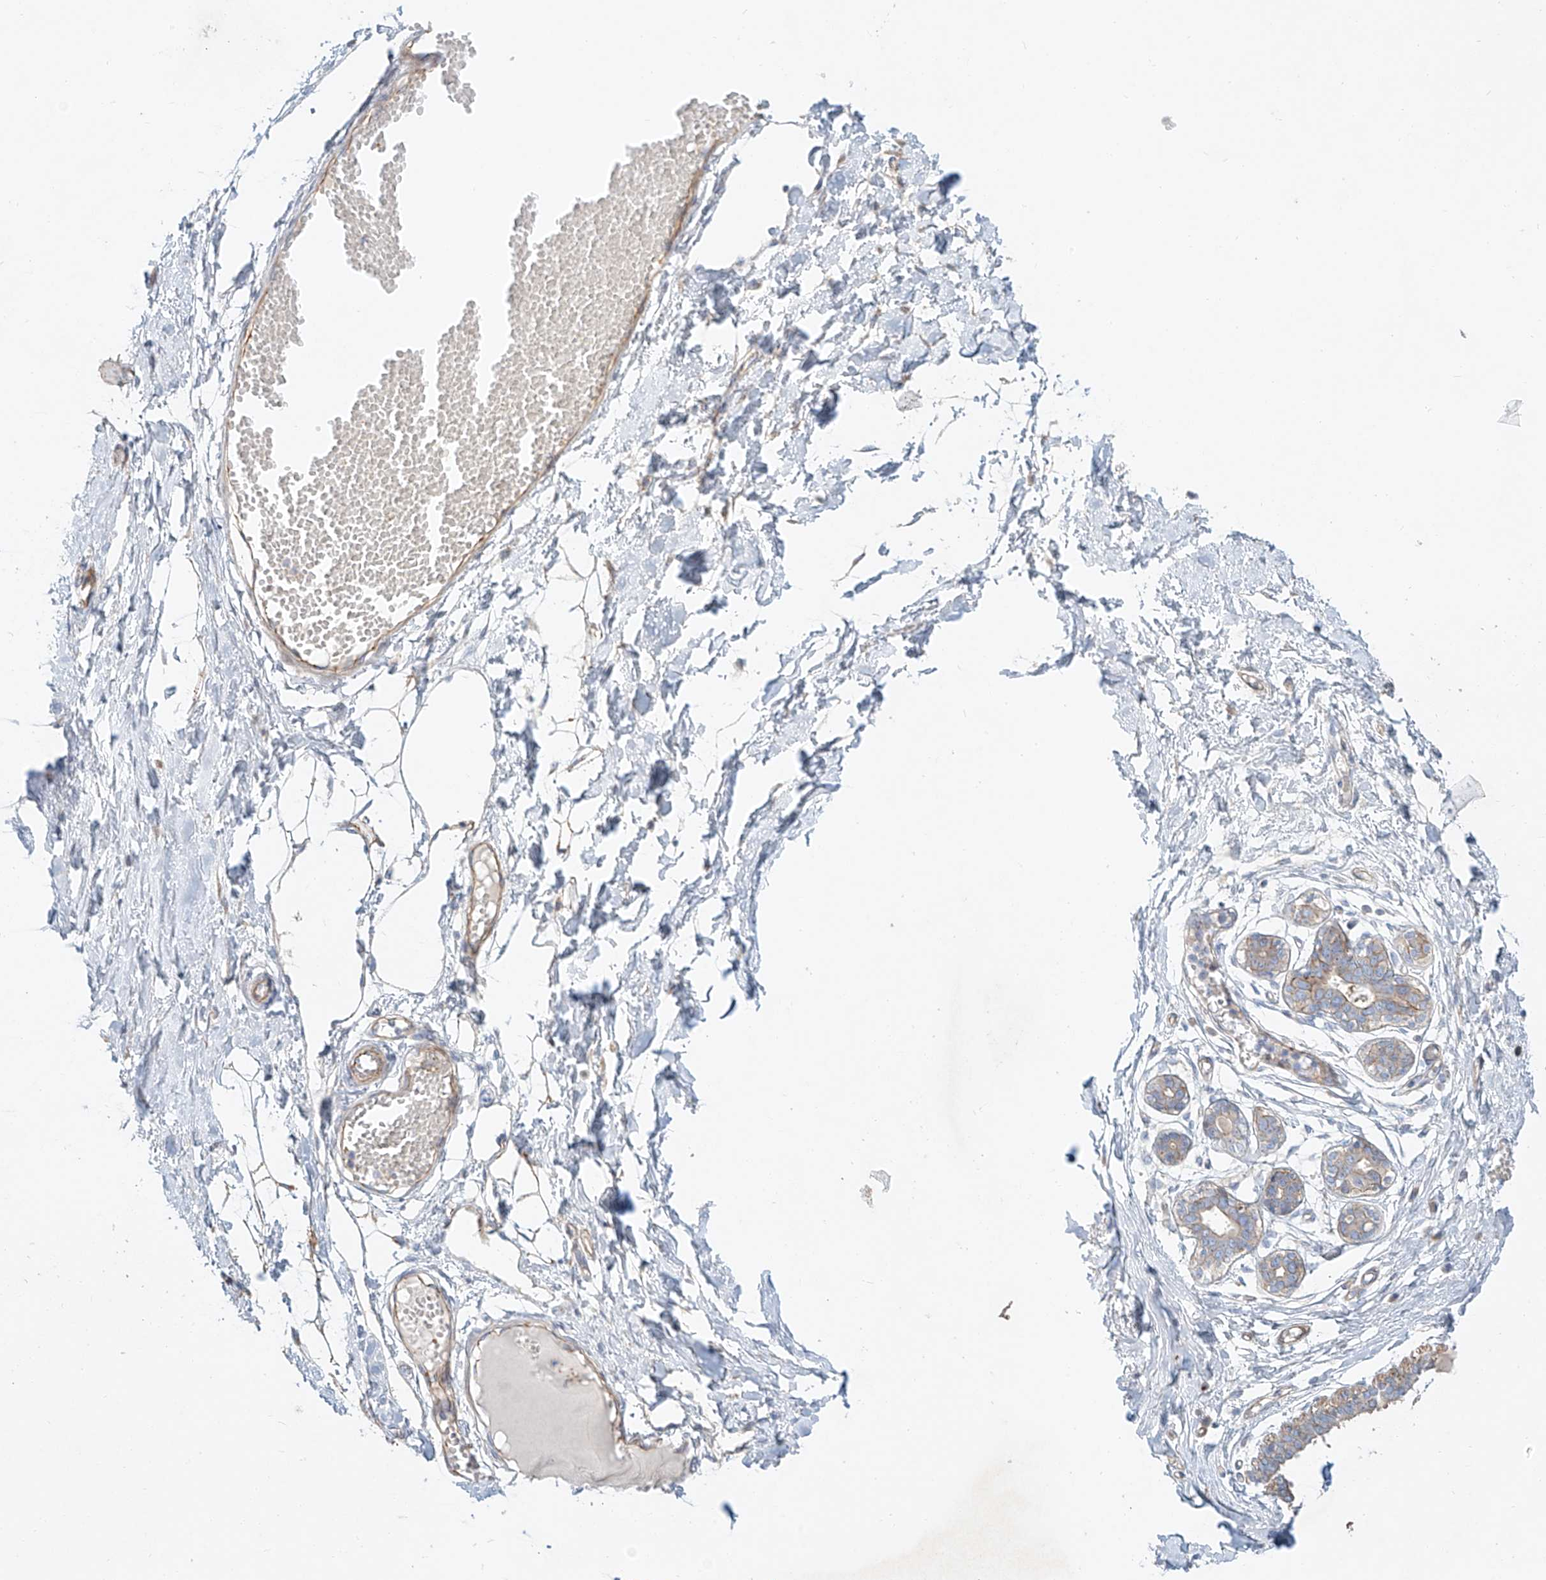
{"staining": {"intensity": "negative", "quantity": "none", "location": "none"}, "tissue": "breast", "cell_type": "Adipocytes", "image_type": "normal", "snomed": [{"axis": "morphology", "description": "Normal tissue, NOS"}, {"axis": "topography", "description": "Breast"}], "caption": "DAB immunohistochemical staining of unremarkable human breast exhibits no significant expression in adipocytes. (DAB IHC, high magnification).", "gene": "AJM1", "patient": {"sex": "female", "age": 27}}